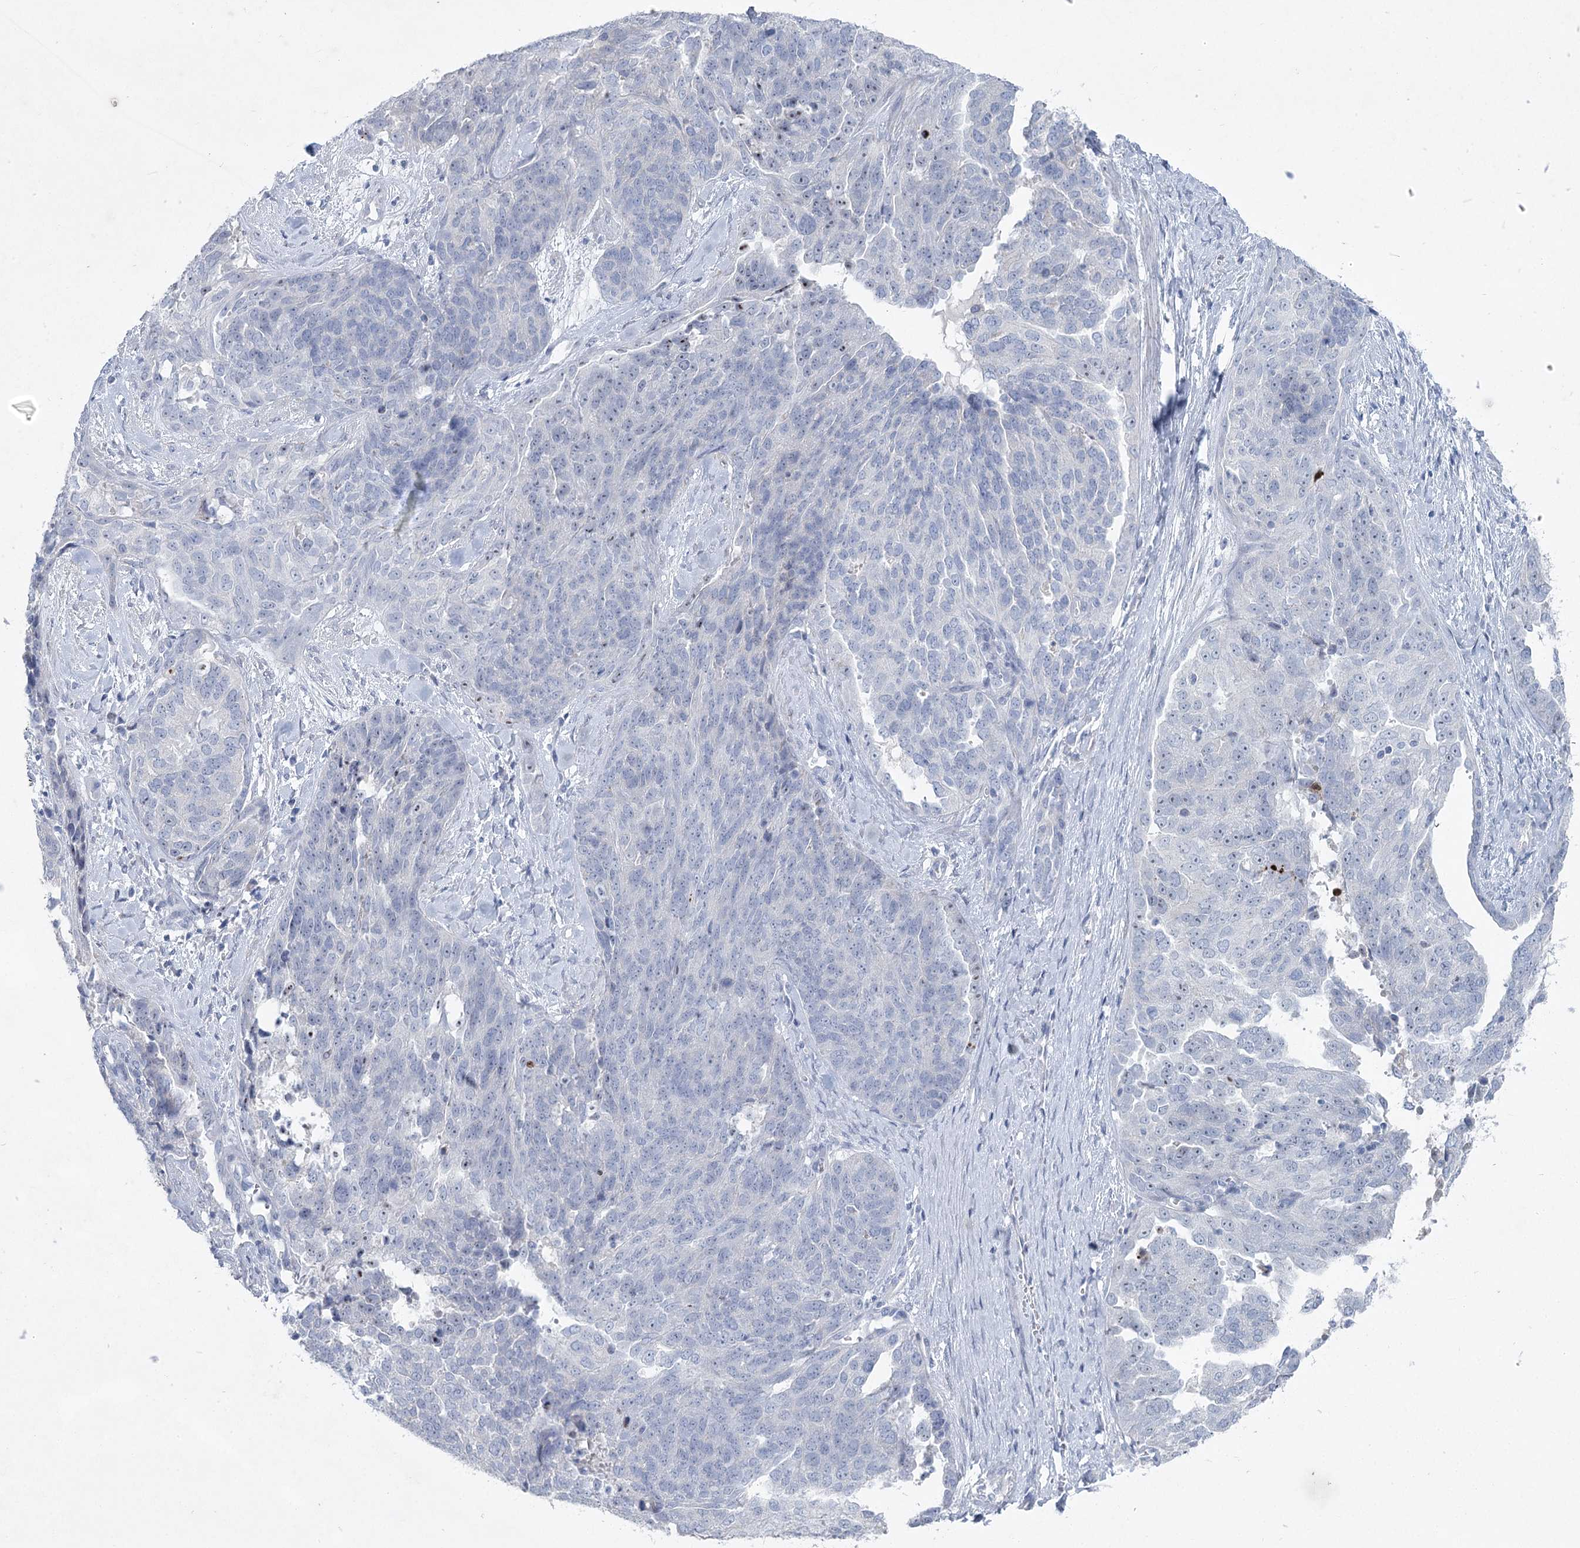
{"staining": {"intensity": "negative", "quantity": "none", "location": "none"}, "tissue": "ovarian cancer", "cell_type": "Tumor cells", "image_type": "cancer", "snomed": [{"axis": "morphology", "description": "Cystadenocarcinoma, serous, NOS"}, {"axis": "topography", "description": "Ovary"}], "caption": "Immunohistochemical staining of ovarian serous cystadenocarcinoma demonstrates no significant expression in tumor cells.", "gene": "WDR74", "patient": {"sex": "female", "age": 44}}